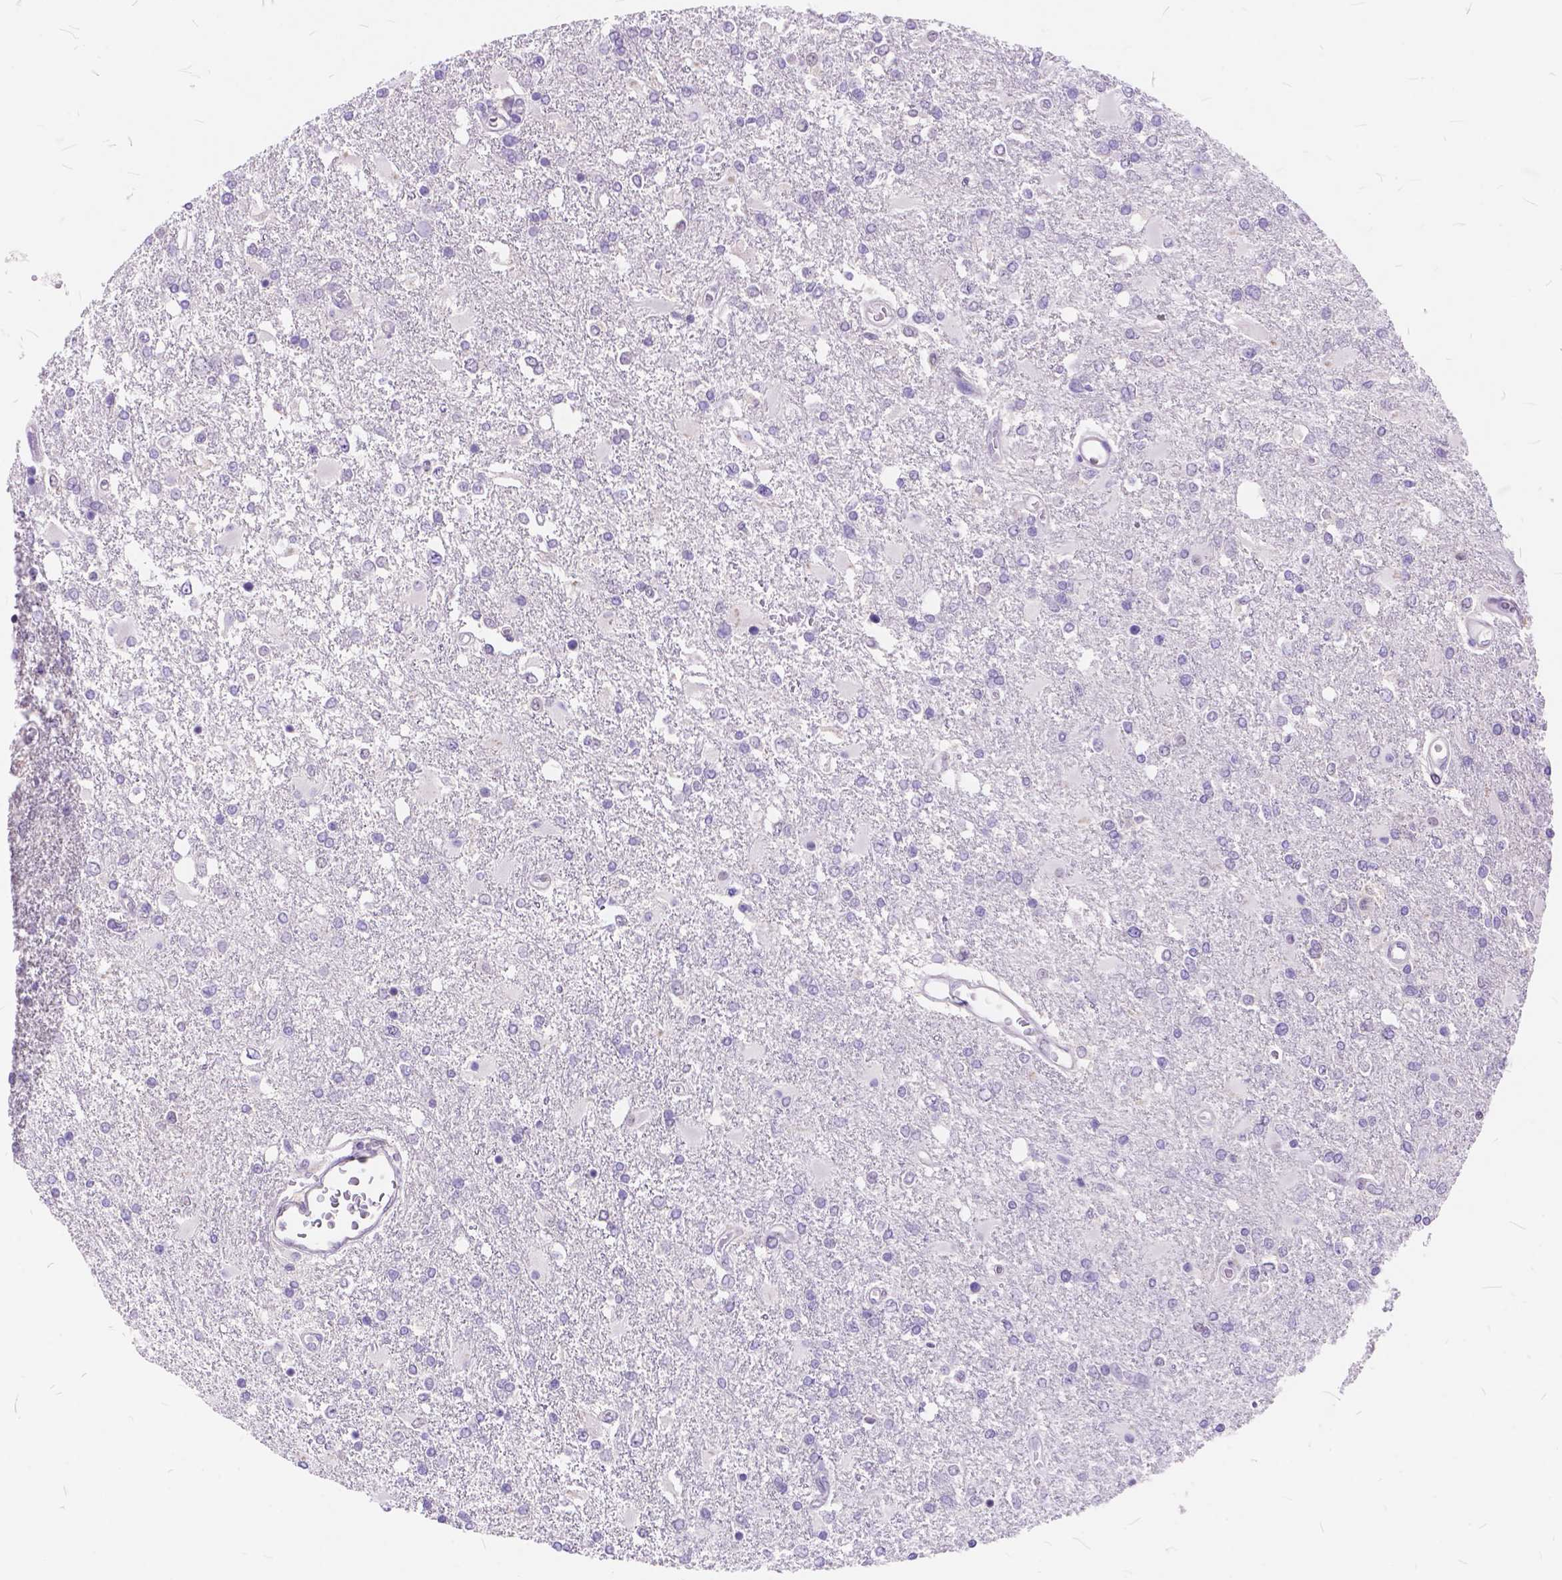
{"staining": {"intensity": "negative", "quantity": "none", "location": "none"}, "tissue": "glioma", "cell_type": "Tumor cells", "image_type": "cancer", "snomed": [{"axis": "morphology", "description": "Glioma, malignant, High grade"}, {"axis": "topography", "description": "Cerebral cortex"}], "caption": "An image of malignant glioma (high-grade) stained for a protein shows no brown staining in tumor cells. Nuclei are stained in blue.", "gene": "MAN2C1", "patient": {"sex": "male", "age": 79}}